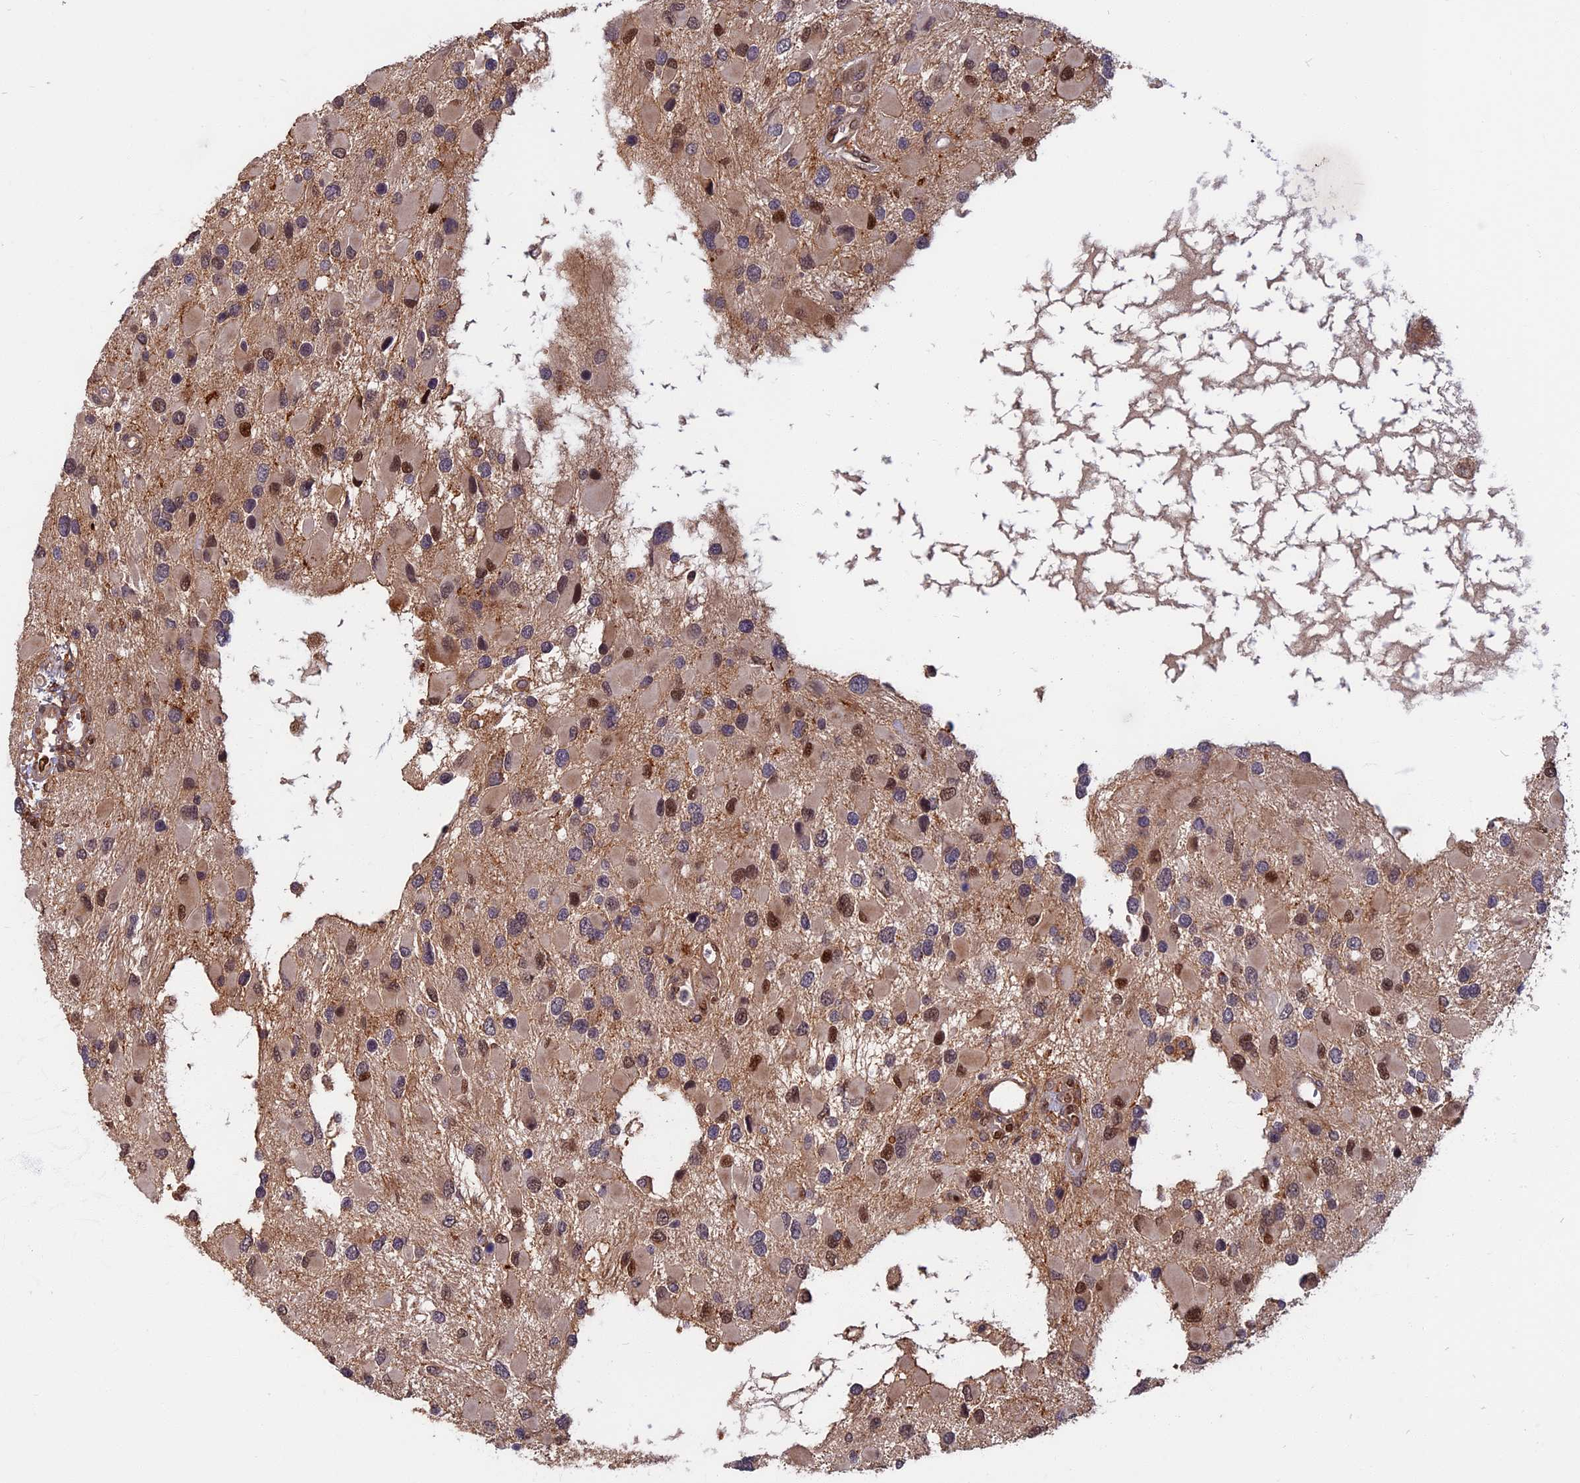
{"staining": {"intensity": "moderate", "quantity": "<25%", "location": "nuclear"}, "tissue": "glioma", "cell_type": "Tumor cells", "image_type": "cancer", "snomed": [{"axis": "morphology", "description": "Glioma, malignant, High grade"}, {"axis": "topography", "description": "Brain"}], "caption": "An immunohistochemistry image of tumor tissue is shown. Protein staining in brown highlights moderate nuclear positivity in malignant glioma (high-grade) within tumor cells.", "gene": "SPG11", "patient": {"sex": "male", "age": 53}}